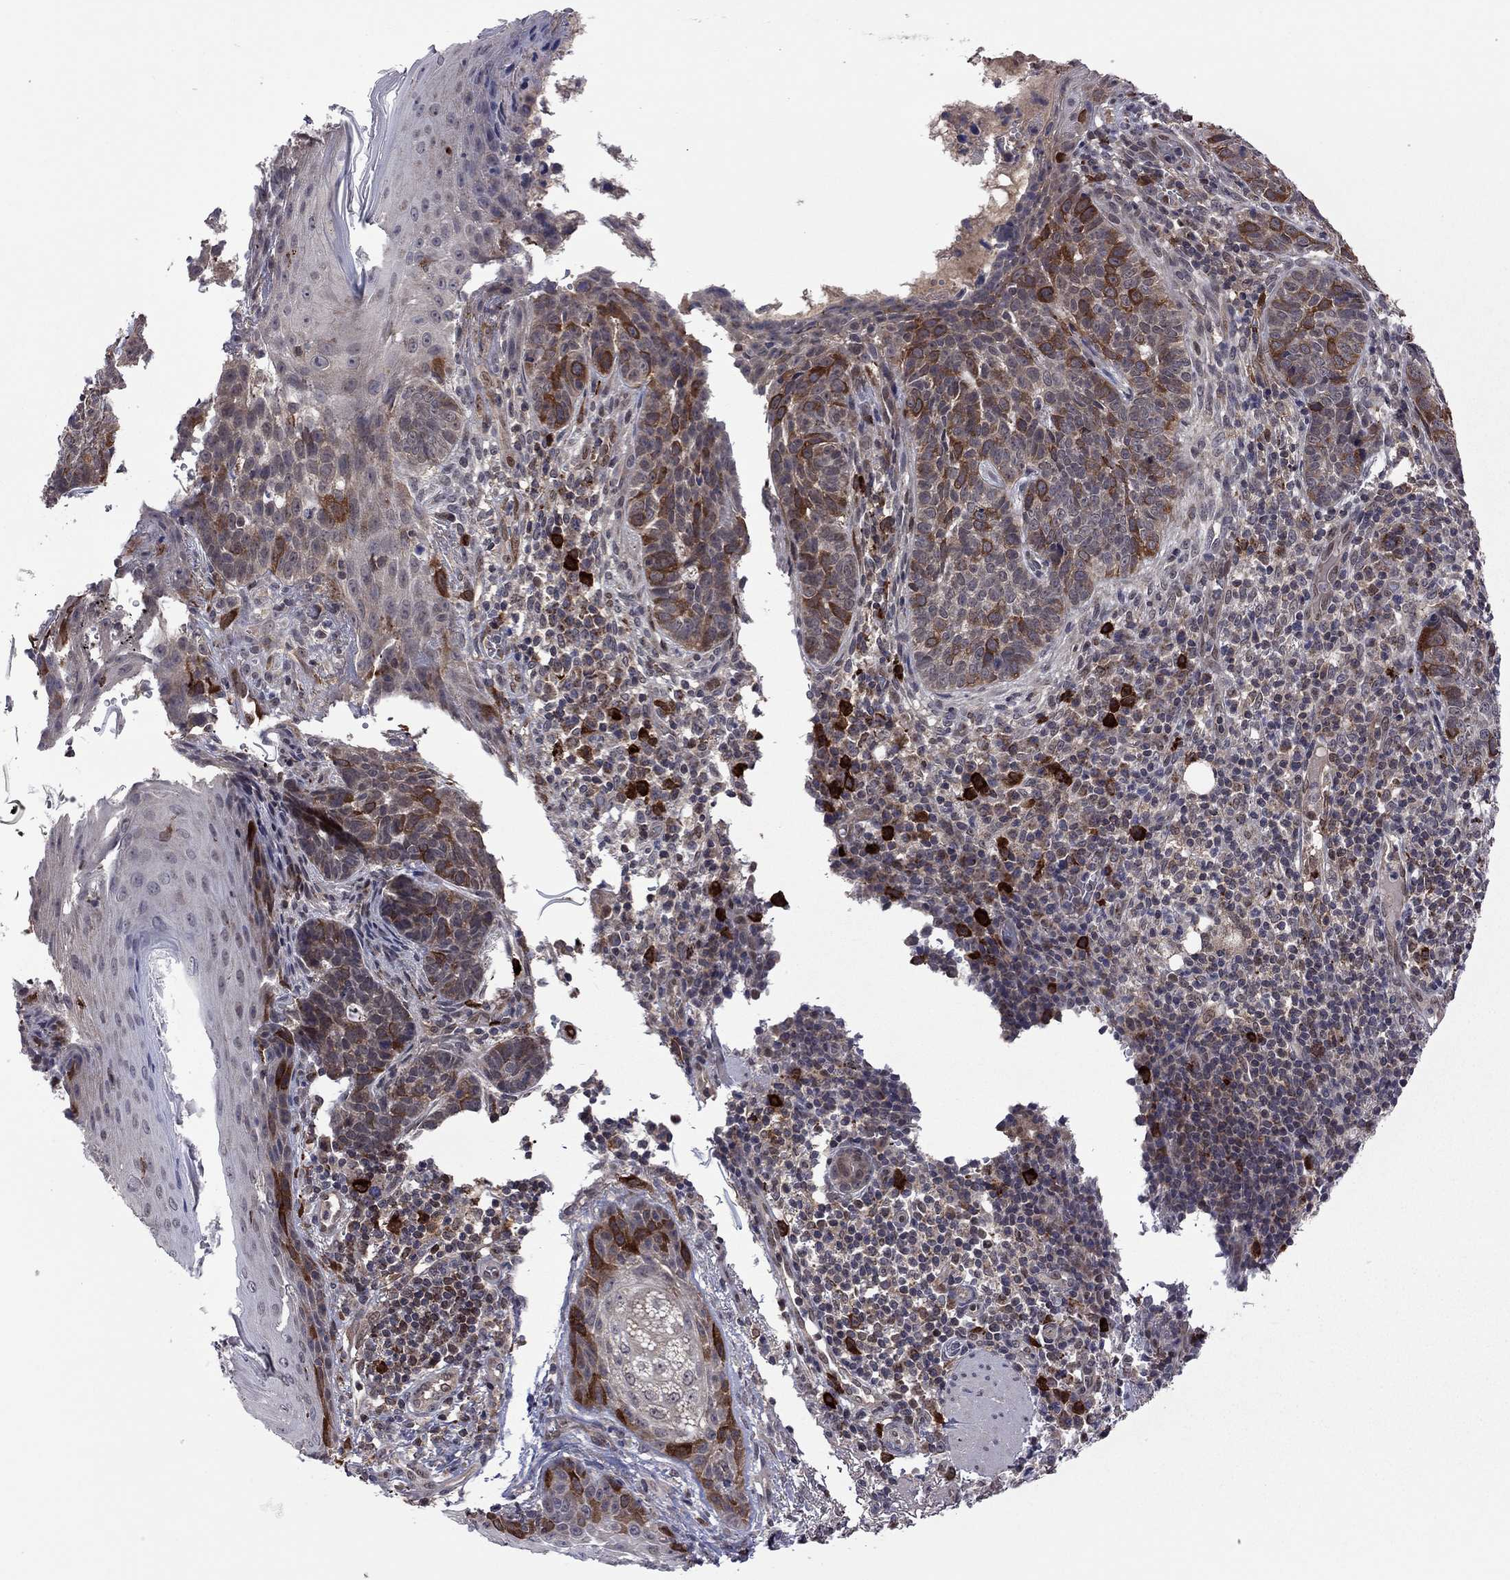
{"staining": {"intensity": "strong", "quantity": "<25%", "location": "cytoplasmic/membranous"}, "tissue": "skin cancer", "cell_type": "Tumor cells", "image_type": "cancer", "snomed": [{"axis": "morphology", "description": "Basal cell carcinoma"}, {"axis": "topography", "description": "Skin"}], "caption": "Immunohistochemistry (IHC) image of human skin basal cell carcinoma stained for a protein (brown), which shows medium levels of strong cytoplasmic/membranous staining in about <25% of tumor cells.", "gene": "GPAA1", "patient": {"sex": "female", "age": 69}}